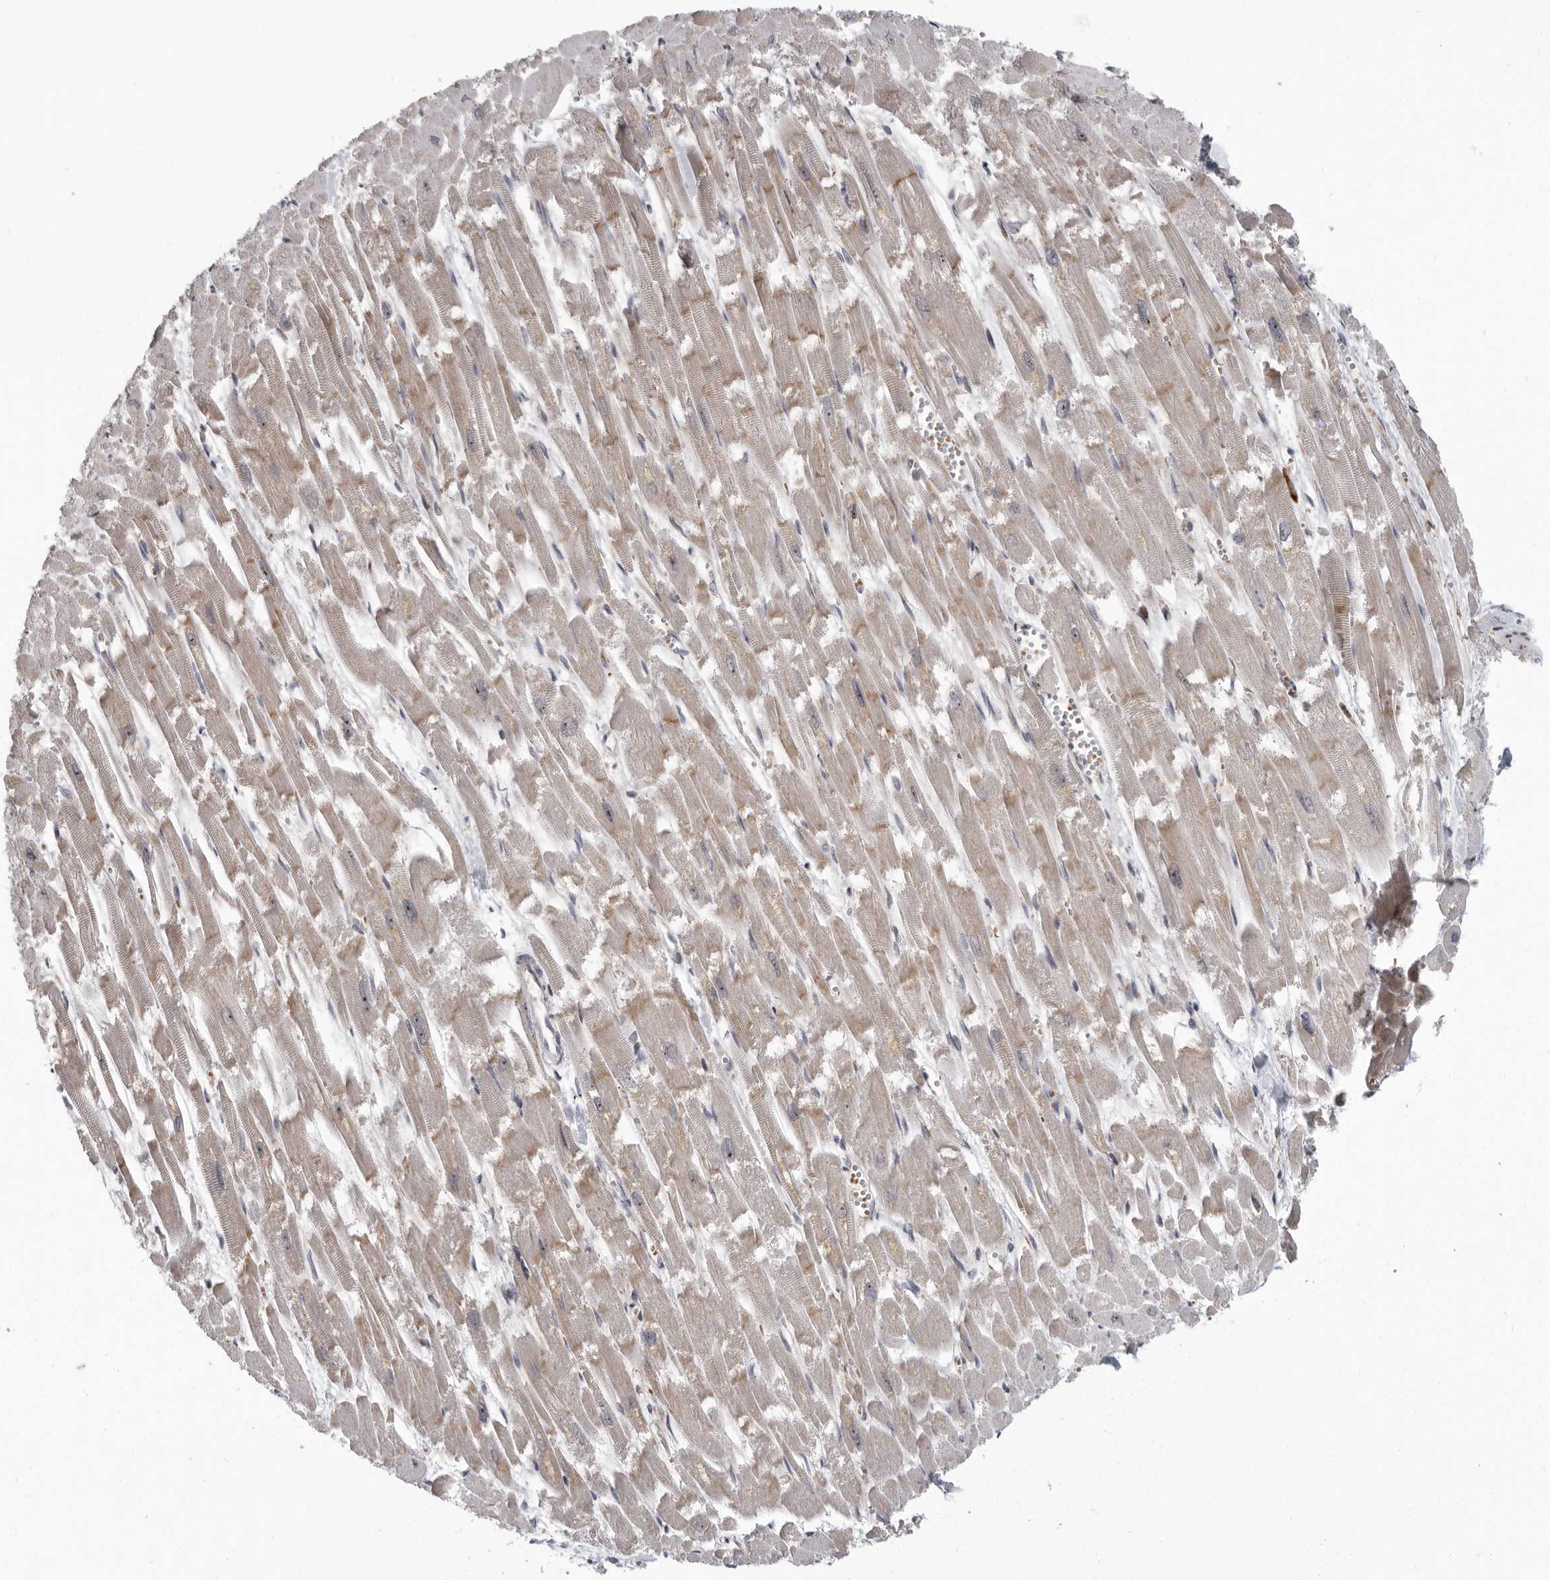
{"staining": {"intensity": "weak", "quantity": ">75%", "location": "cytoplasmic/membranous"}, "tissue": "heart muscle", "cell_type": "Cardiomyocytes", "image_type": "normal", "snomed": [{"axis": "morphology", "description": "Normal tissue, NOS"}, {"axis": "topography", "description": "Heart"}], "caption": "High-power microscopy captured an IHC micrograph of unremarkable heart muscle, revealing weak cytoplasmic/membranous expression in about >75% of cardiomyocytes.", "gene": "PDCD11", "patient": {"sex": "male", "age": 54}}